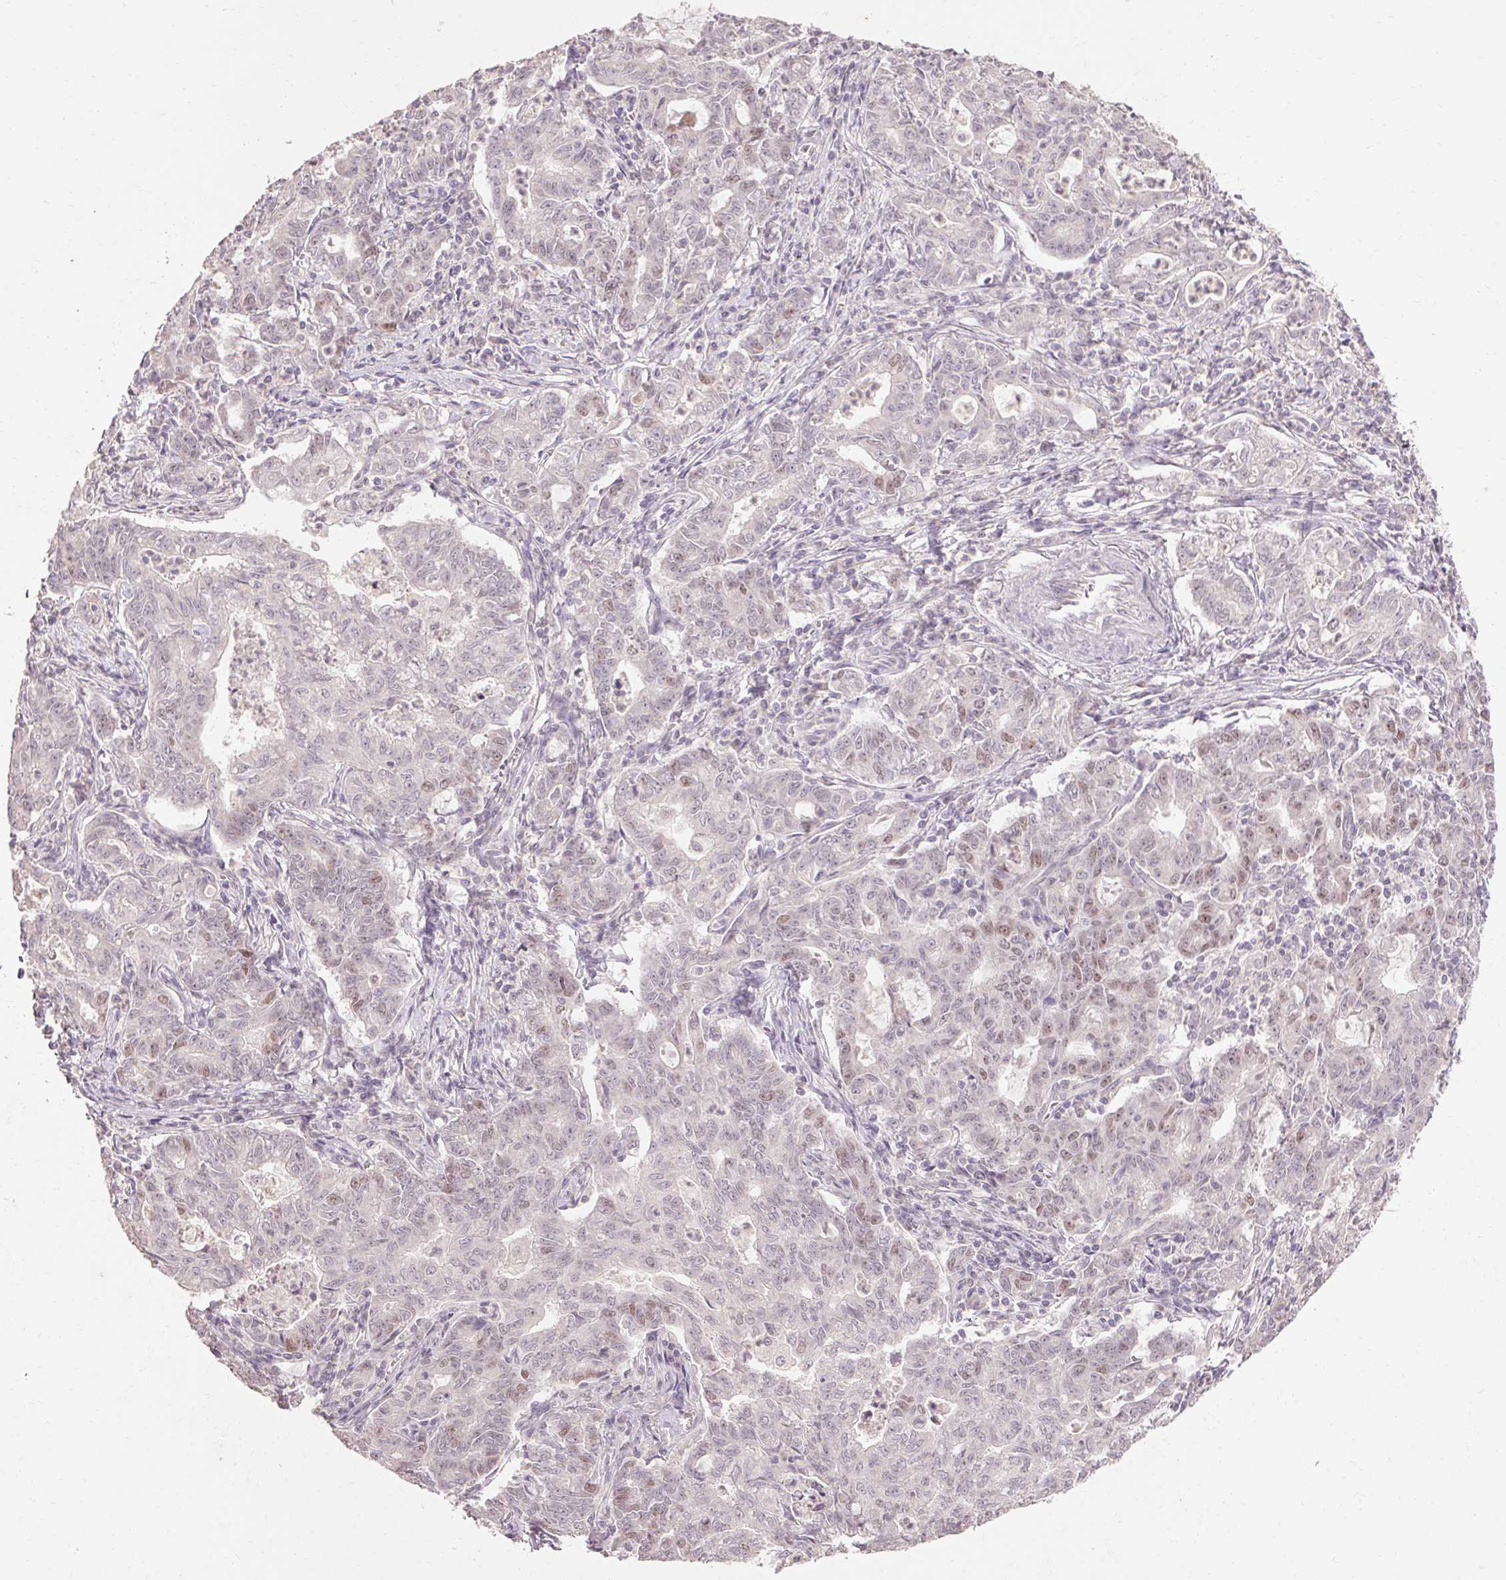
{"staining": {"intensity": "weak", "quantity": "<25%", "location": "nuclear"}, "tissue": "stomach cancer", "cell_type": "Tumor cells", "image_type": "cancer", "snomed": [{"axis": "morphology", "description": "Adenocarcinoma, NOS"}, {"axis": "topography", "description": "Stomach, upper"}], "caption": "The image displays no staining of tumor cells in stomach adenocarcinoma. (DAB IHC with hematoxylin counter stain).", "gene": "SKP2", "patient": {"sex": "female", "age": 79}}